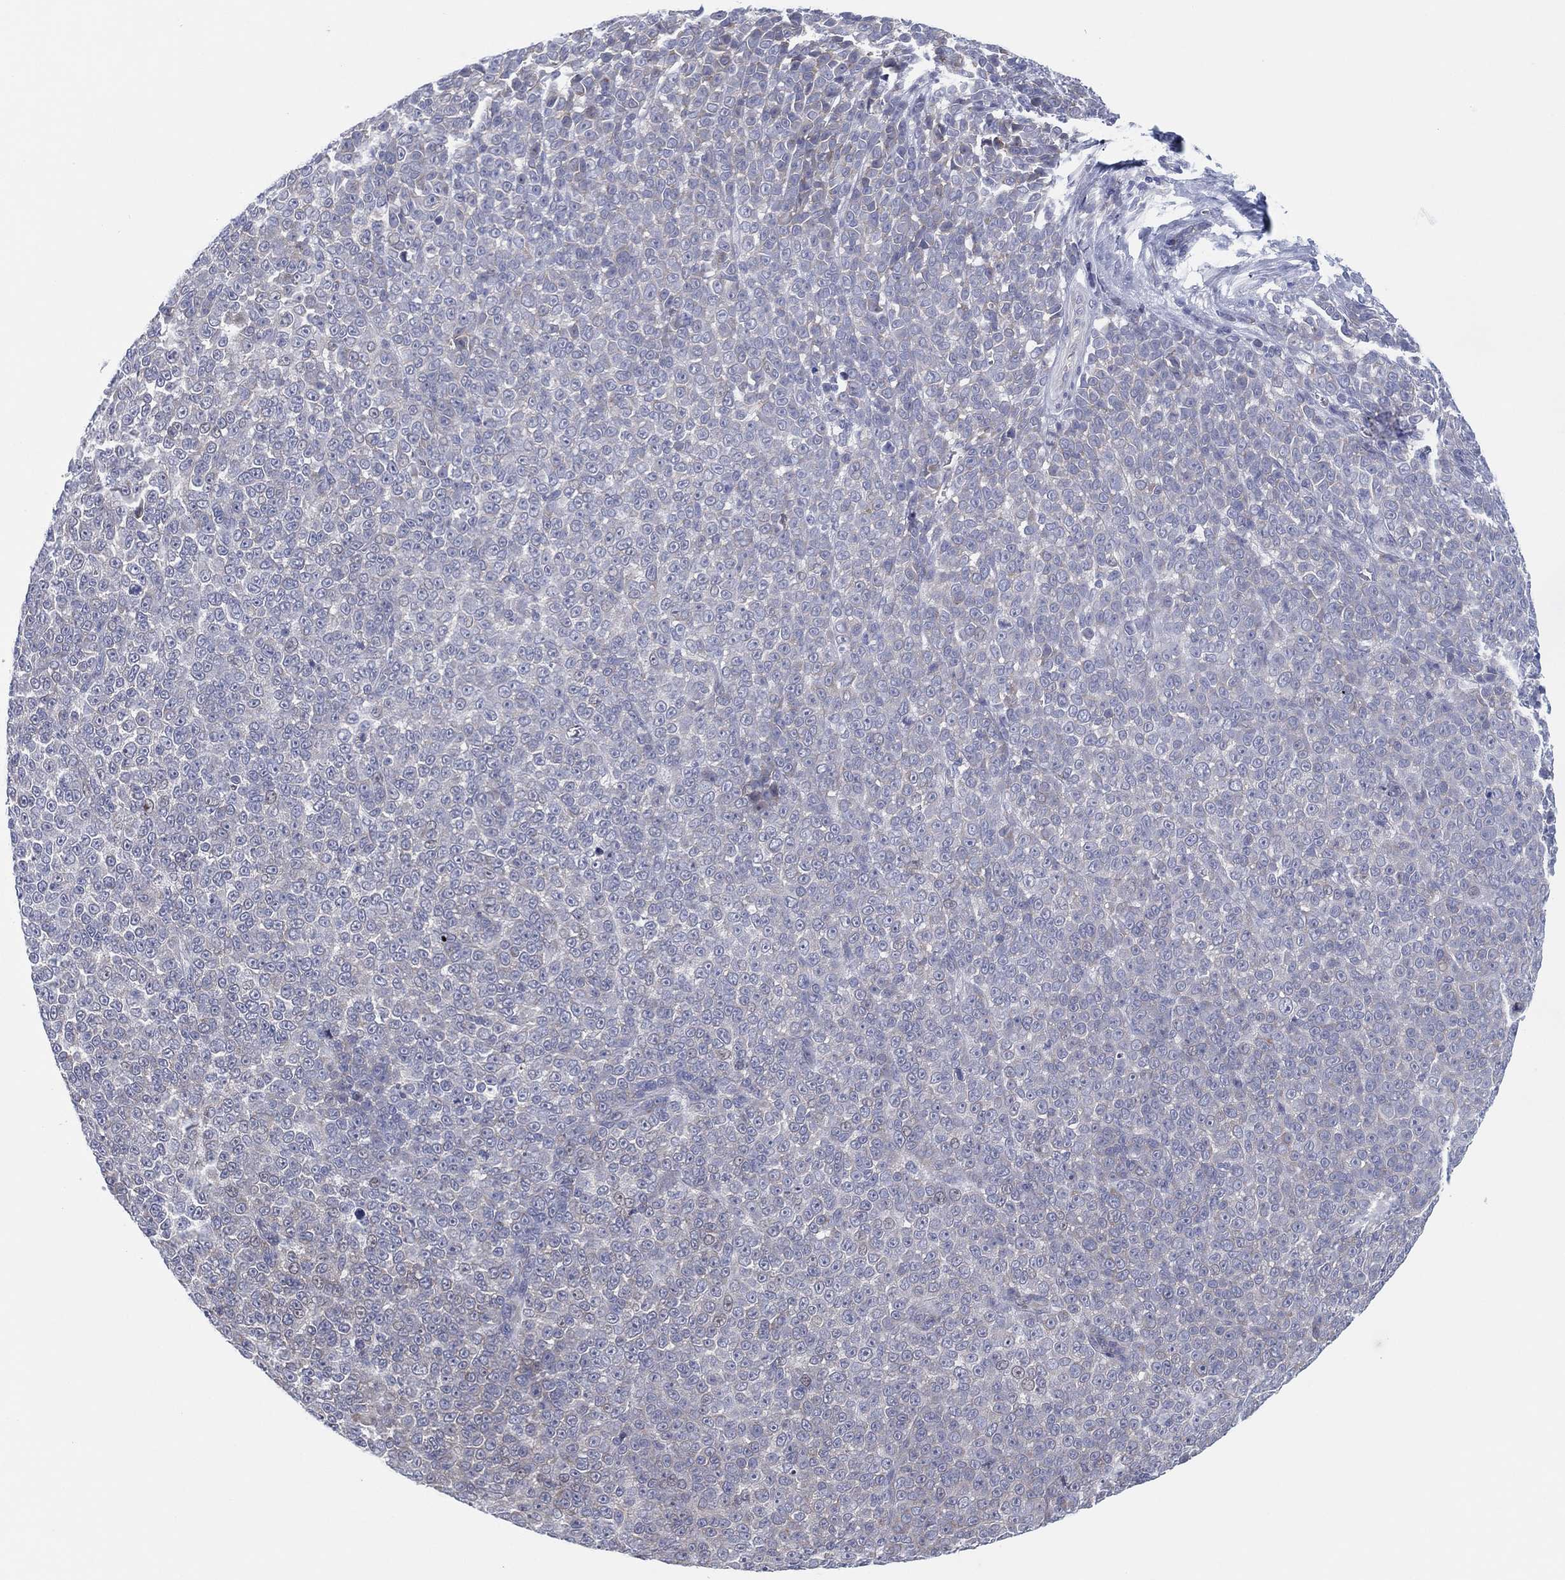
{"staining": {"intensity": "negative", "quantity": "none", "location": "none"}, "tissue": "melanoma", "cell_type": "Tumor cells", "image_type": "cancer", "snomed": [{"axis": "morphology", "description": "Malignant melanoma, NOS"}, {"axis": "topography", "description": "Skin"}], "caption": "There is no significant positivity in tumor cells of melanoma.", "gene": "HEATR4", "patient": {"sex": "female", "age": 95}}